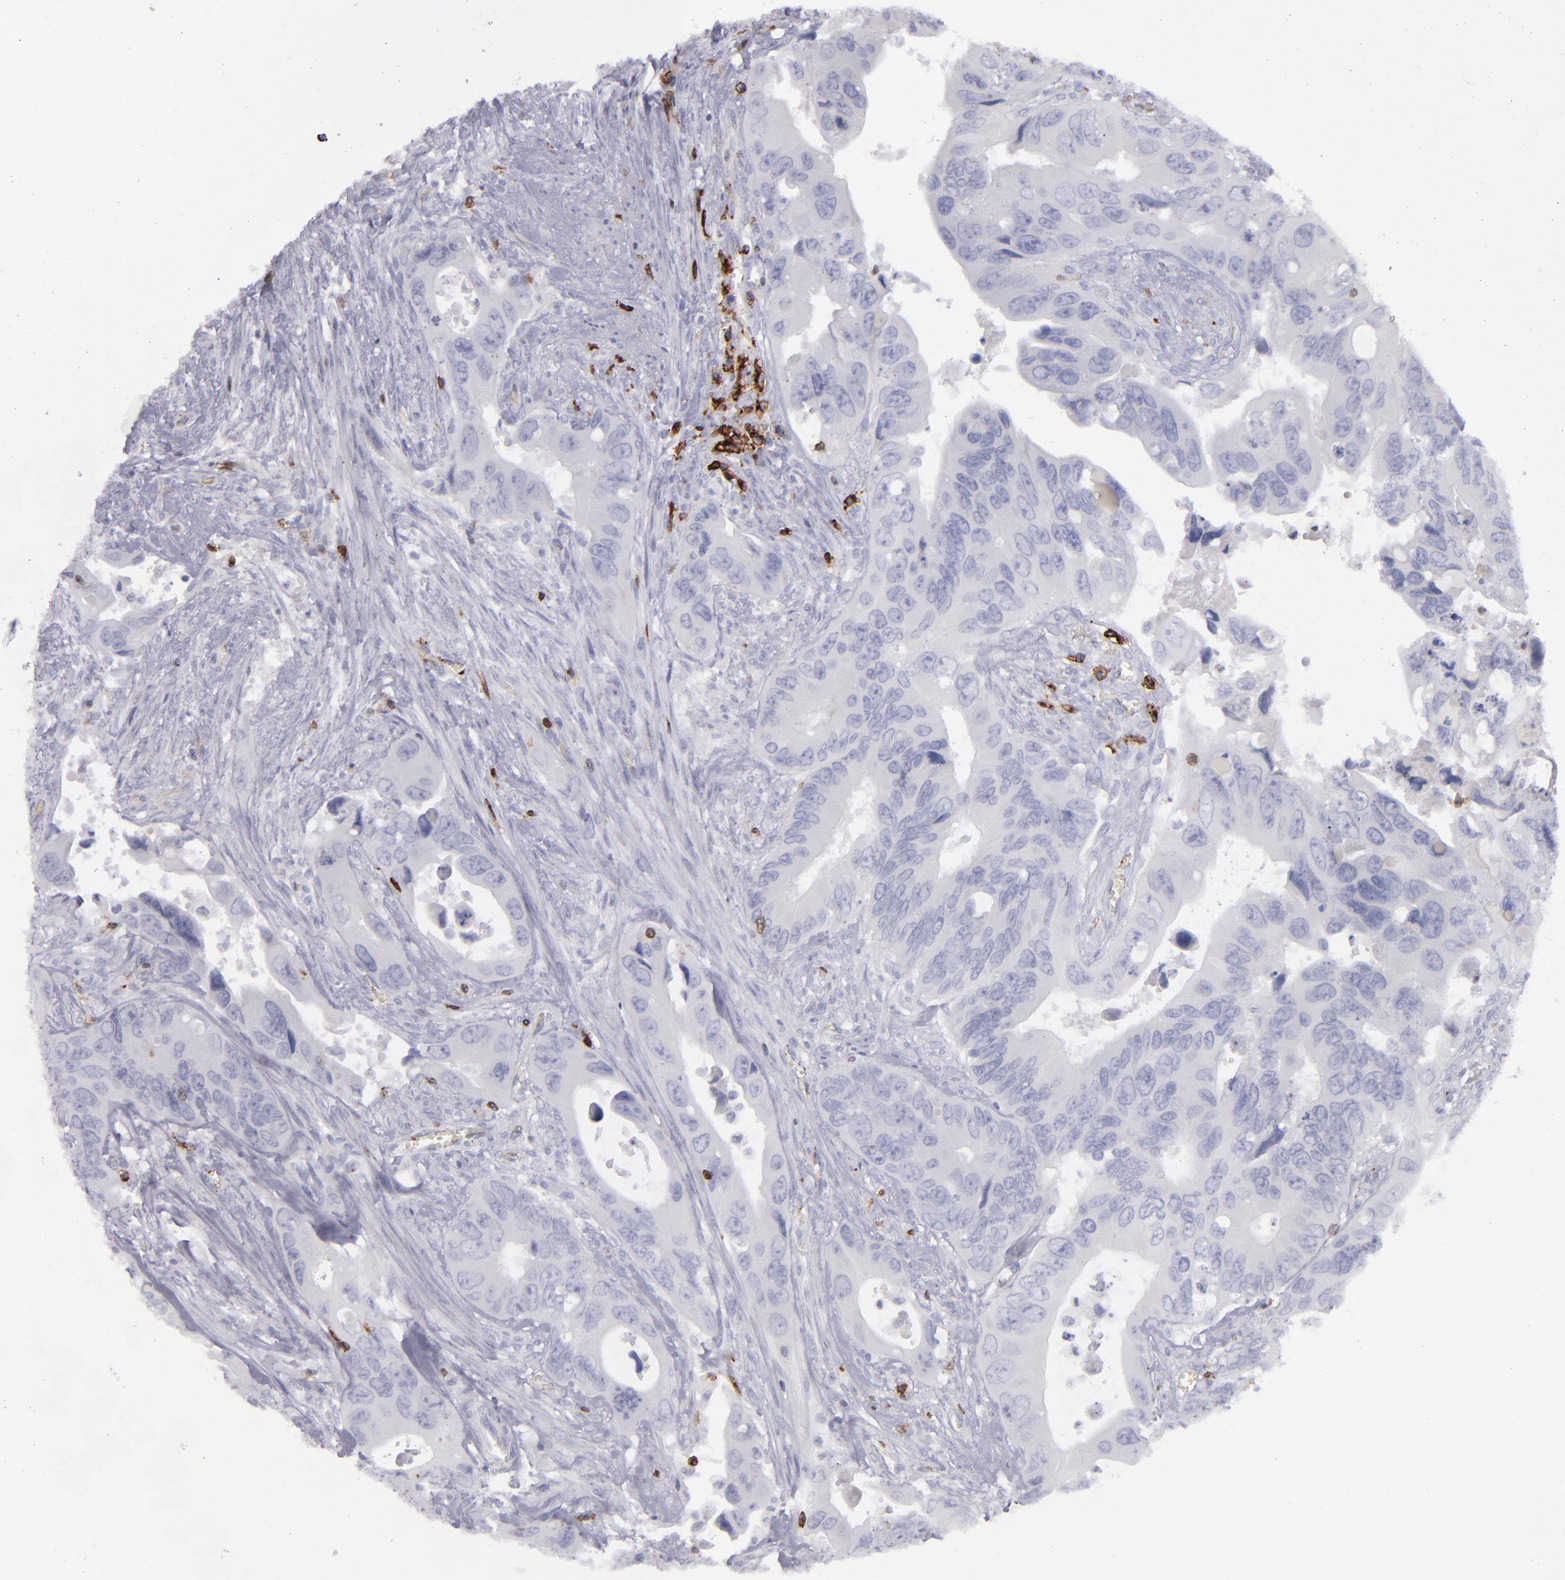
{"staining": {"intensity": "negative", "quantity": "none", "location": "none"}, "tissue": "colorectal cancer", "cell_type": "Tumor cells", "image_type": "cancer", "snomed": [{"axis": "morphology", "description": "Adenocarcinoma, NOS"}, {"axis": "topography", "description": "Rectum"}], "caption": "Adenocarcinoma (colorectal) stained for a protein using immunohistochemistry (IHC) displays no expression tumor cells.", "gene": "CD27", "patient": {"sex": "male", "age": 70}}